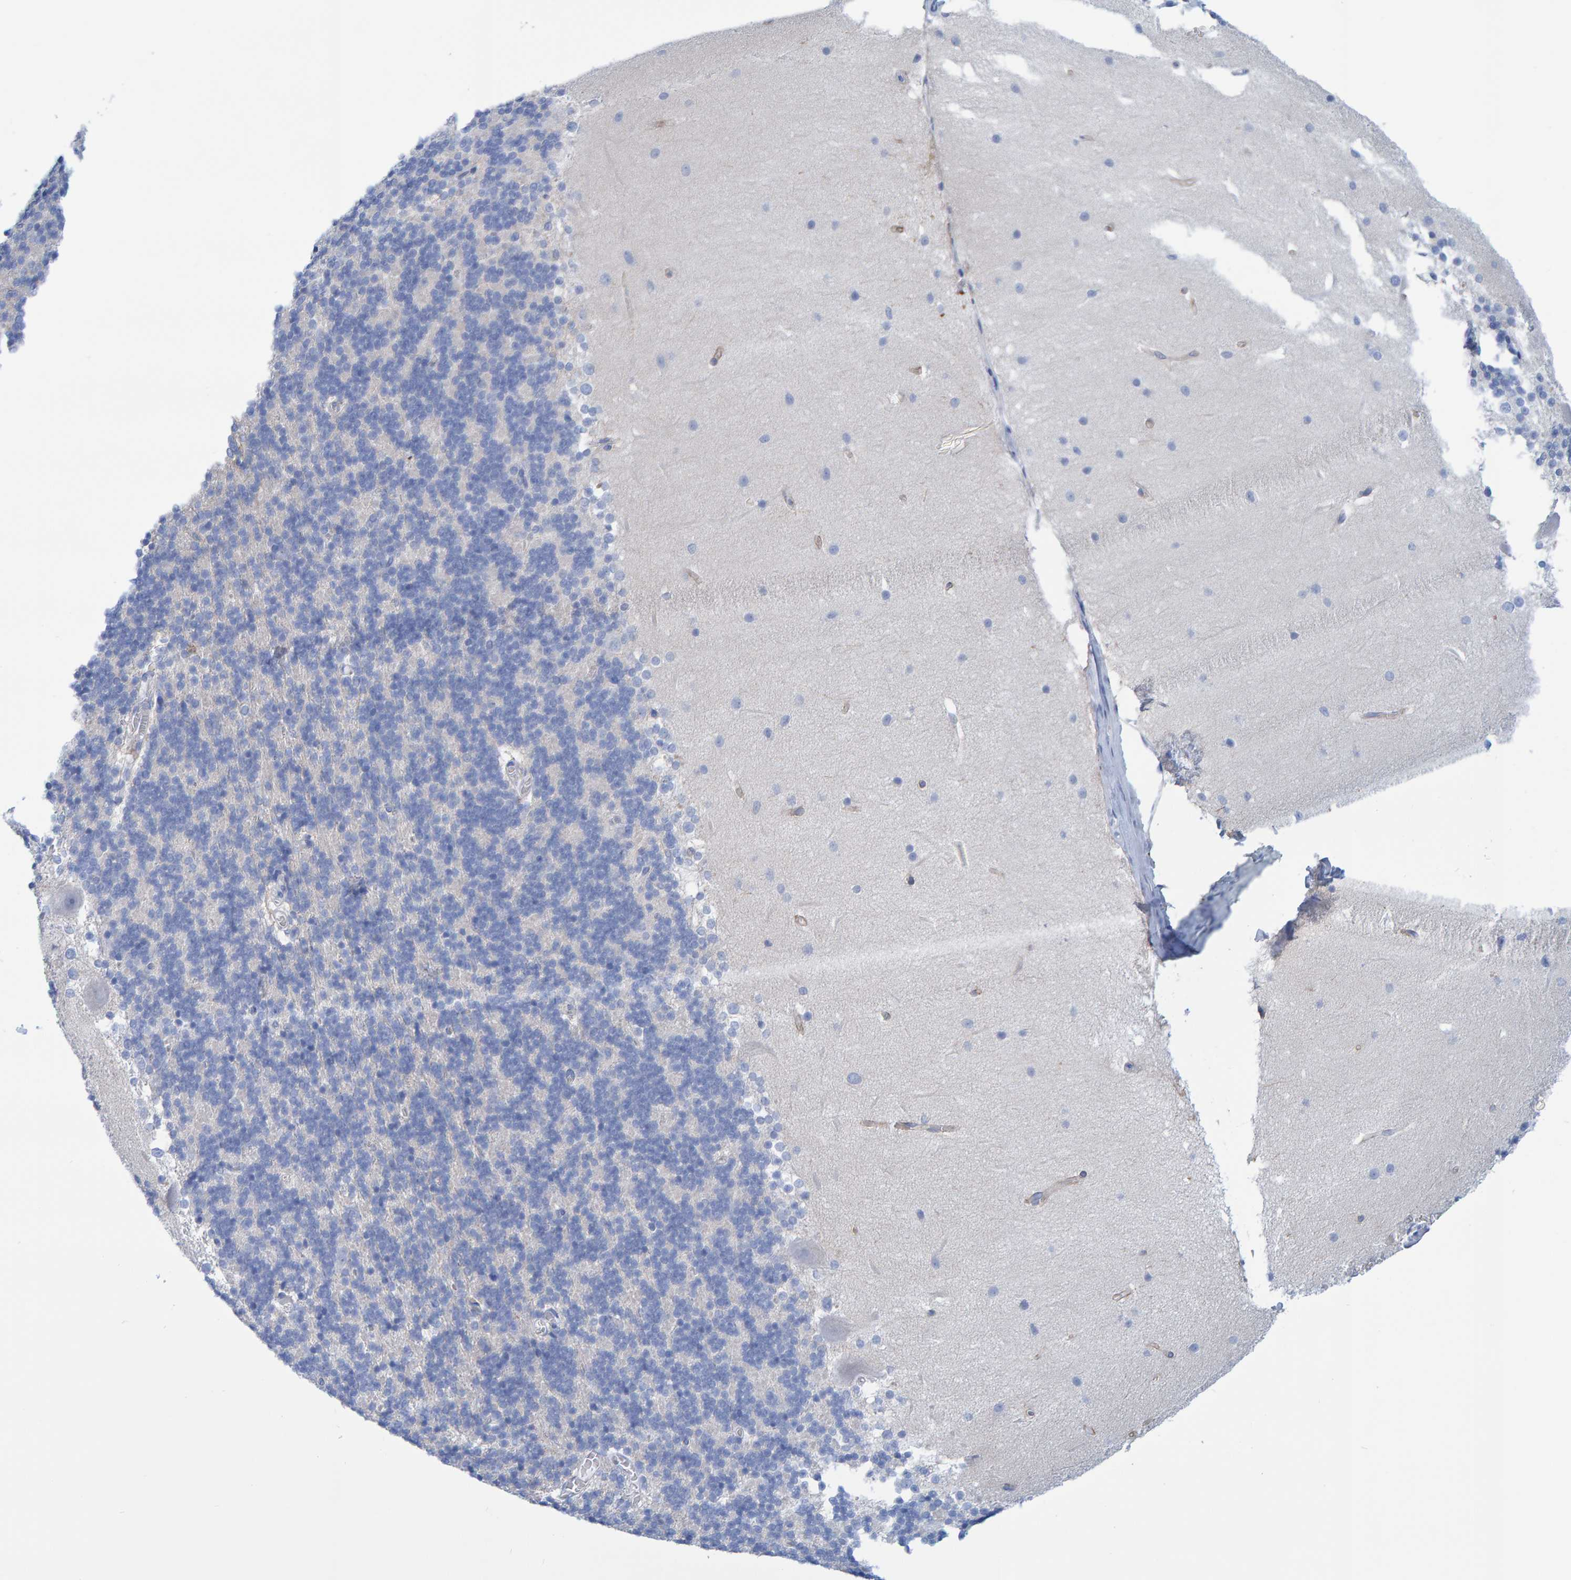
{"staining": {"intensity": "negative", "quantity": "none", "location": "none"}, "tissue": "cerebellum", "cell_type": "Cells in granular layer", "image_type": "normal", "snomed": [{"axis": "morphology", "description": "Normal tissue, NOS"}, {"axis": "topography", "description": "Cerebellum"}], "caption": "Immunohistochemical staining of benign cerebellum shows no significant expression in cells in granular layer.", "gene": "JAKMIP3", "patient": {"sex": "female", "age": 19}}